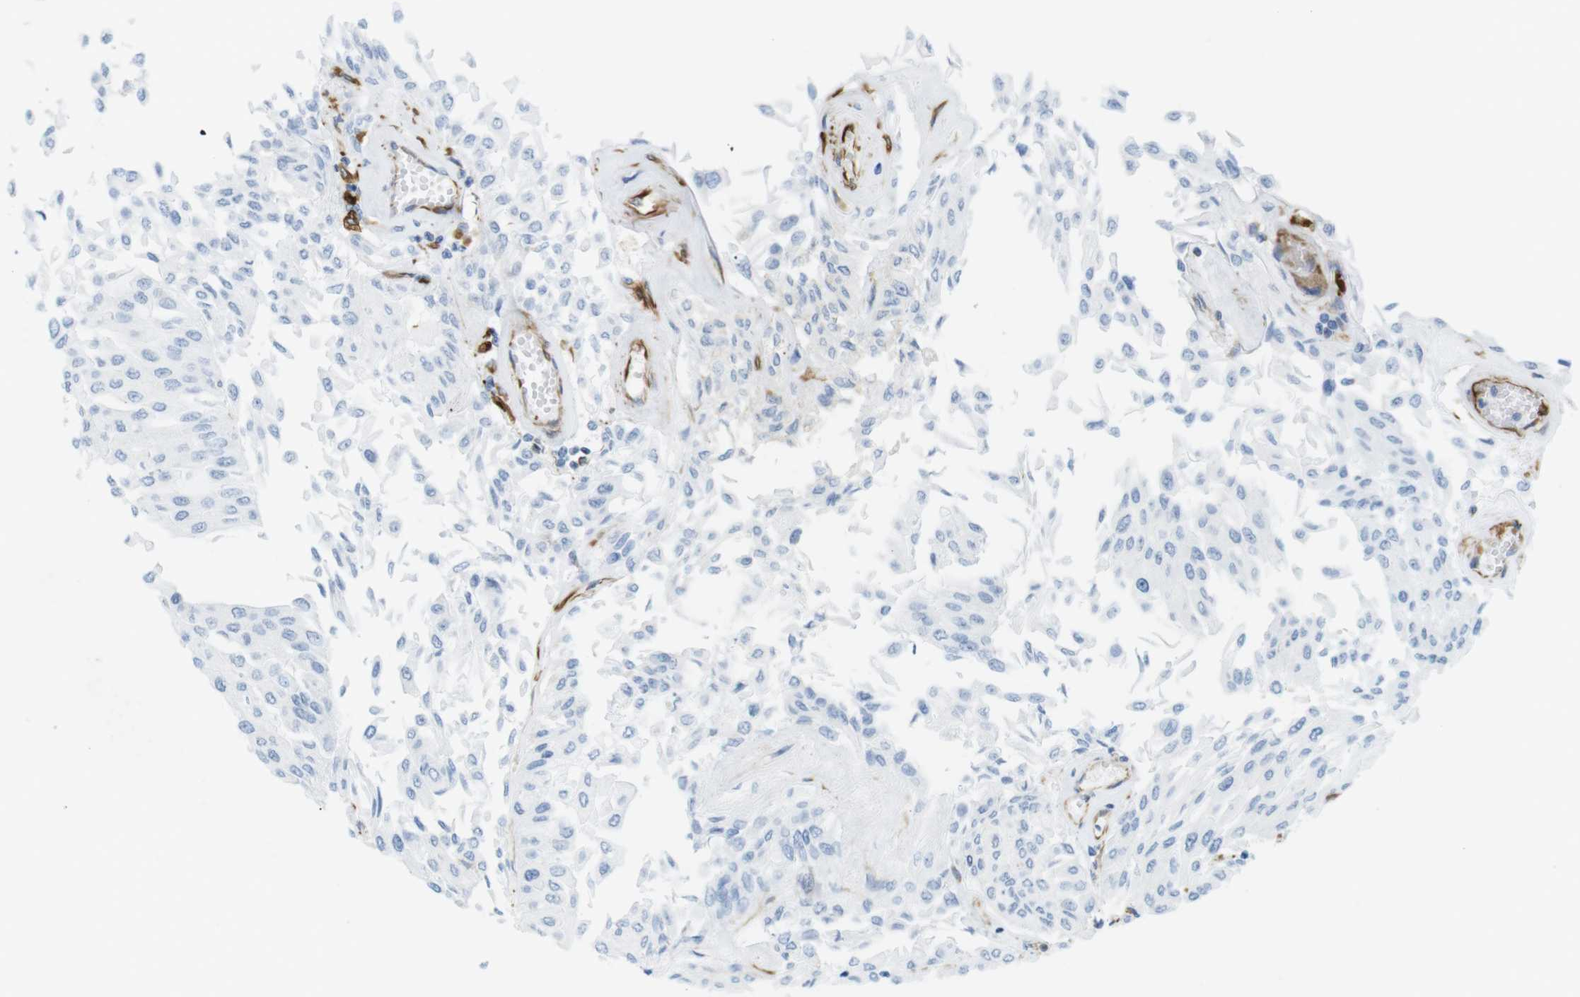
{"staining": {"intensity": "negative", "quantity": "none", "location": "none"}, "tissue": "urothelial cancer", "cell_type": "Tumor cells", "image_type": "cancer", "snomed": [{"axis": "morphology", "description": "Urothelial carcinoma, Low grade"}, {"axis": "topography", "description": "Urinary bladder"}], "caption": "DAB immunohistochemical staining of urothelial cancer reveals no significant staining in tumor cells.", "gene": "MS4A10", "patient": {"sex": "male", "age": 67}}